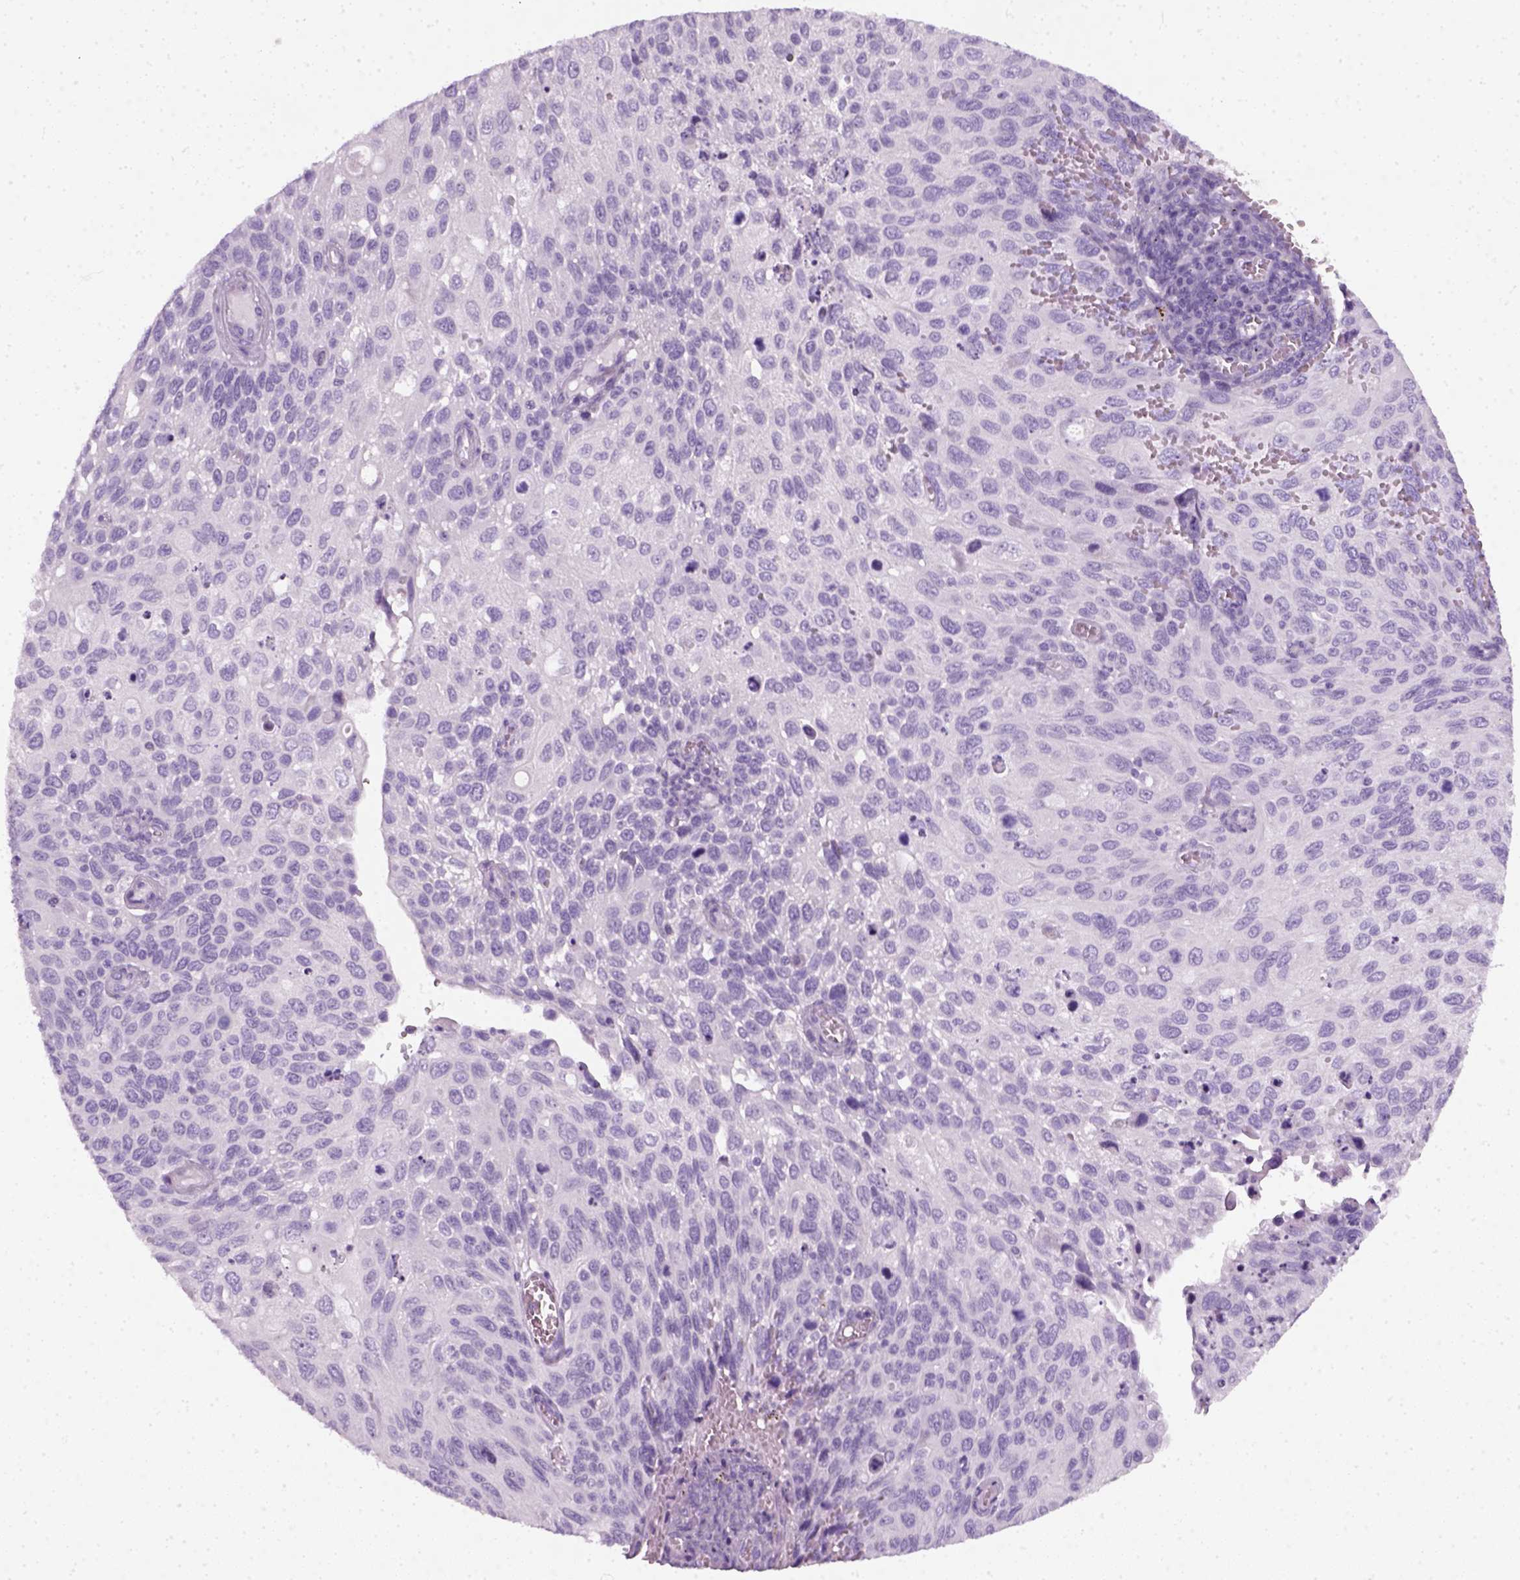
{"staining": {"intensity": "negative", "quantity": "none", "location": "none"}, "tissue": "cervical cancer", "cell_type": "Tumor cells", "image_type": "cancer", "snomed": [{"axis": "morphology", "description": "Squamous cell carcinoma, NOS"}, {"axis": "topography", "description": "Cervix"}], "caption": "This is an immunohistochemistry (IHC) image of cervical squamous cell carcinoma. There is no expression in tumor cells.", "gene": "SLC12A5", "patient": {"sex": "female", "age": 70}}